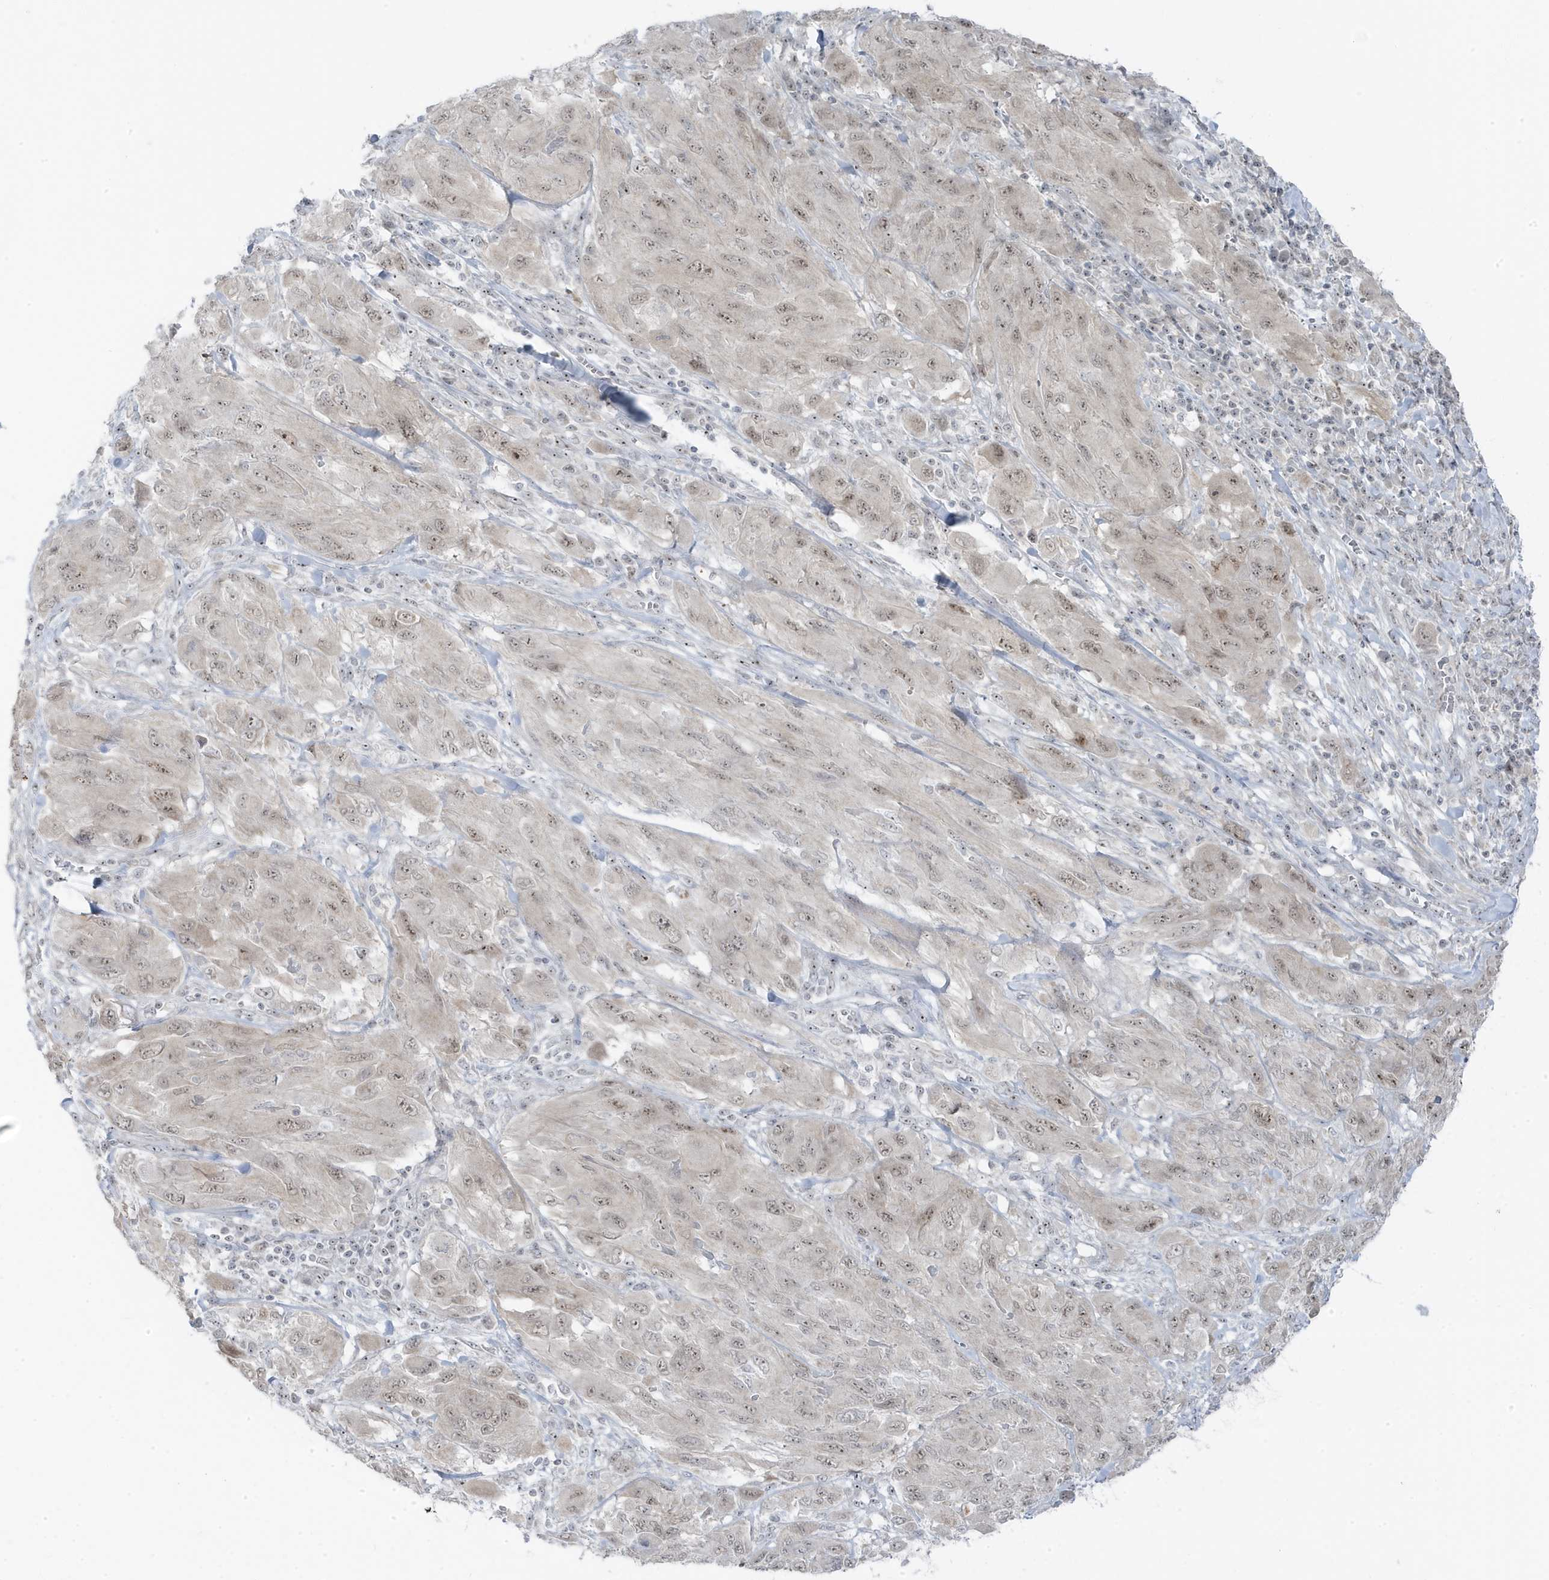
{"staining": {"intensity": "weak", "quantity": "25%-75%", "location": "nuclear"}, "tissue": "melanoma", "cell_type": "Tumor cells", "image_type": "cancer", "snomed": [{"axis": "morphology", "description": "Malignant melanoma, NOS"}, {"axis": "topography", "description": "Skin"}], "caption": "This is a photomicrograph of IHC staining of melanoma, which shows weak staining in the nuclear of tumor cells.", "gene": "TSEN15", "patient": {"sex": "female", "age": 91}}